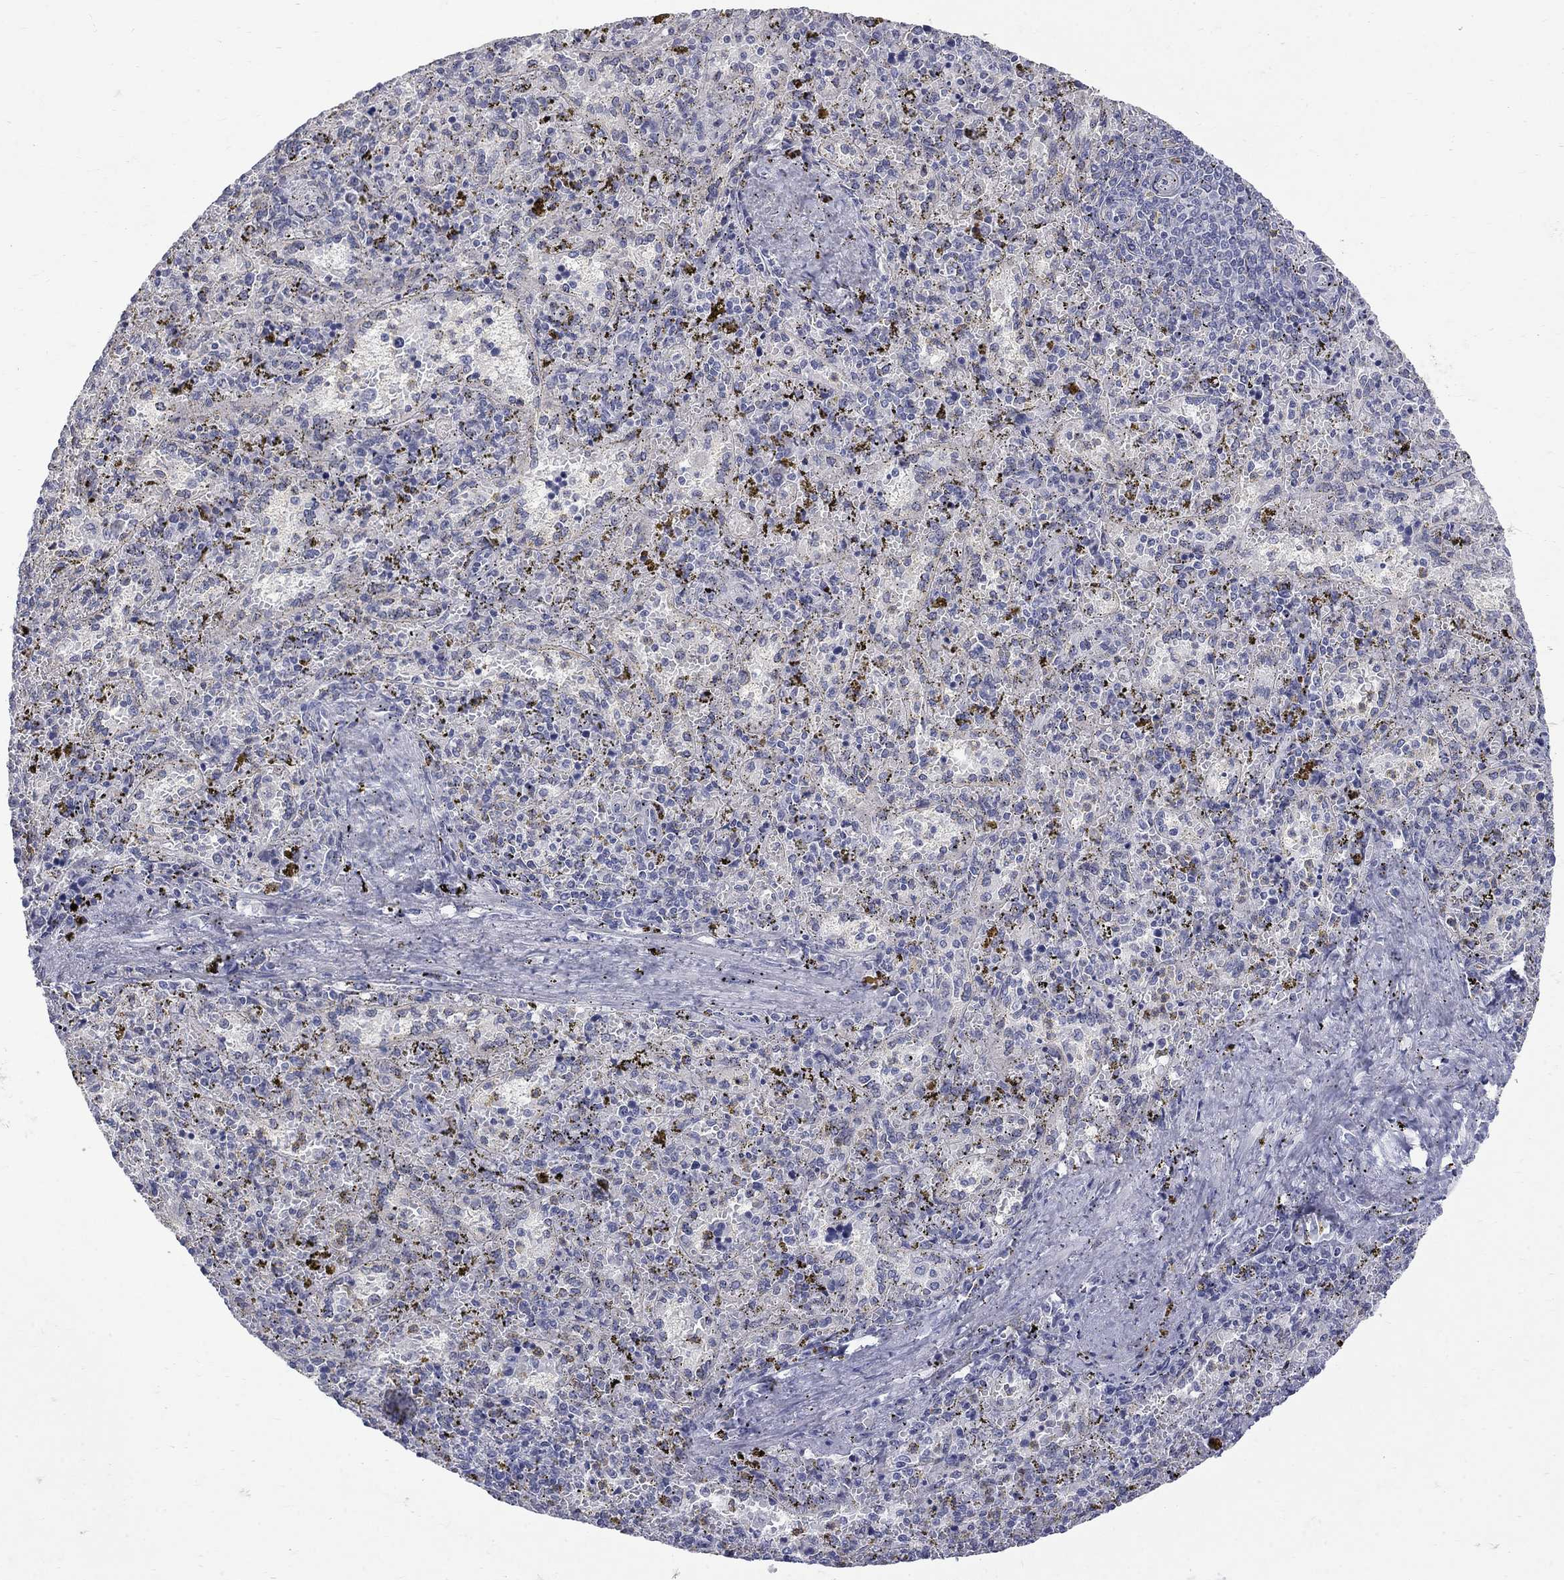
{"staining": {"intensity": "negative", "quantity": "none", "location": "none"}, "tissue": "spleen", "cell_type": "Cells in red pulp", "image_type": "normal", "snomed": [{"axis": "morphology", "description": "Normal tissue, NOS"}, {"axis": "topography", "description": "Spleen"}], "caption": "DAB (3,3'-diaminobenzidine) immunohistochemical staining of normal spleen exhibits no significant staining in cells in red pulp.", "gene": "CTNND2", "patient": {"sex": "female", "age": 50}}